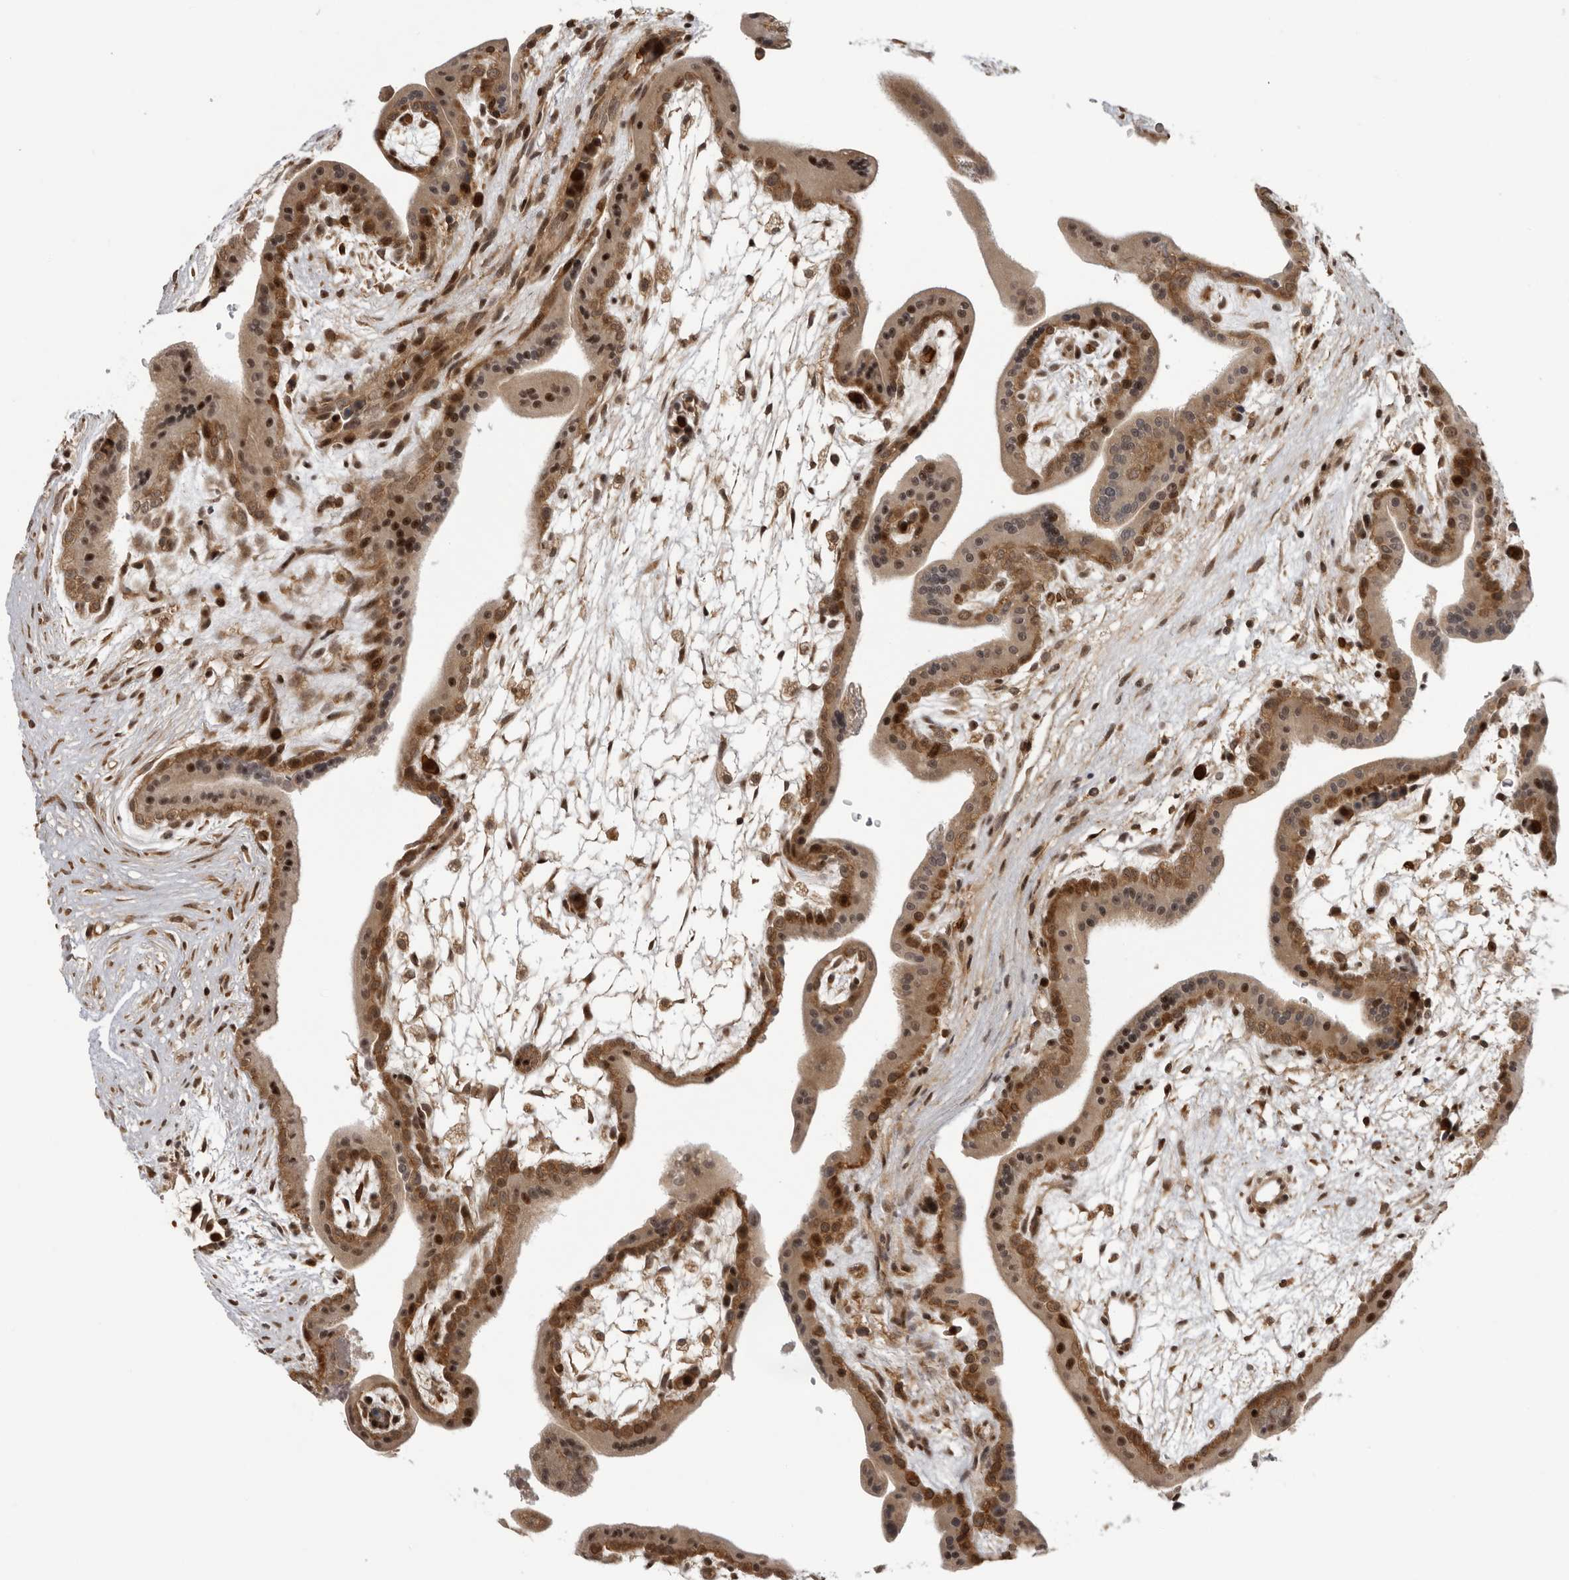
{"staining": {"intensity": "moderate", "quantity": ">75%", "location": "cytoplasmic/membranous,nuclear"}, "tissue": "placenta", "cell_type": "Trophoblastic cells", "image_type": "normal", "snomed": [{"axis": "morphology", "description": "Normal tissue, NOS"}, {"axis": "topography", "description": "Placenta"}], "caption": "Protein expression analysis of benign placenta exhibits moderate cytoplasmic/membranous,nuclear expression in approximately >75% of trophoblastic cells. (Brightfield microscopy of DAB IHC at high magnification).", "gene": "DNAH14", "patient": {"sex": "female", "age": 35}}